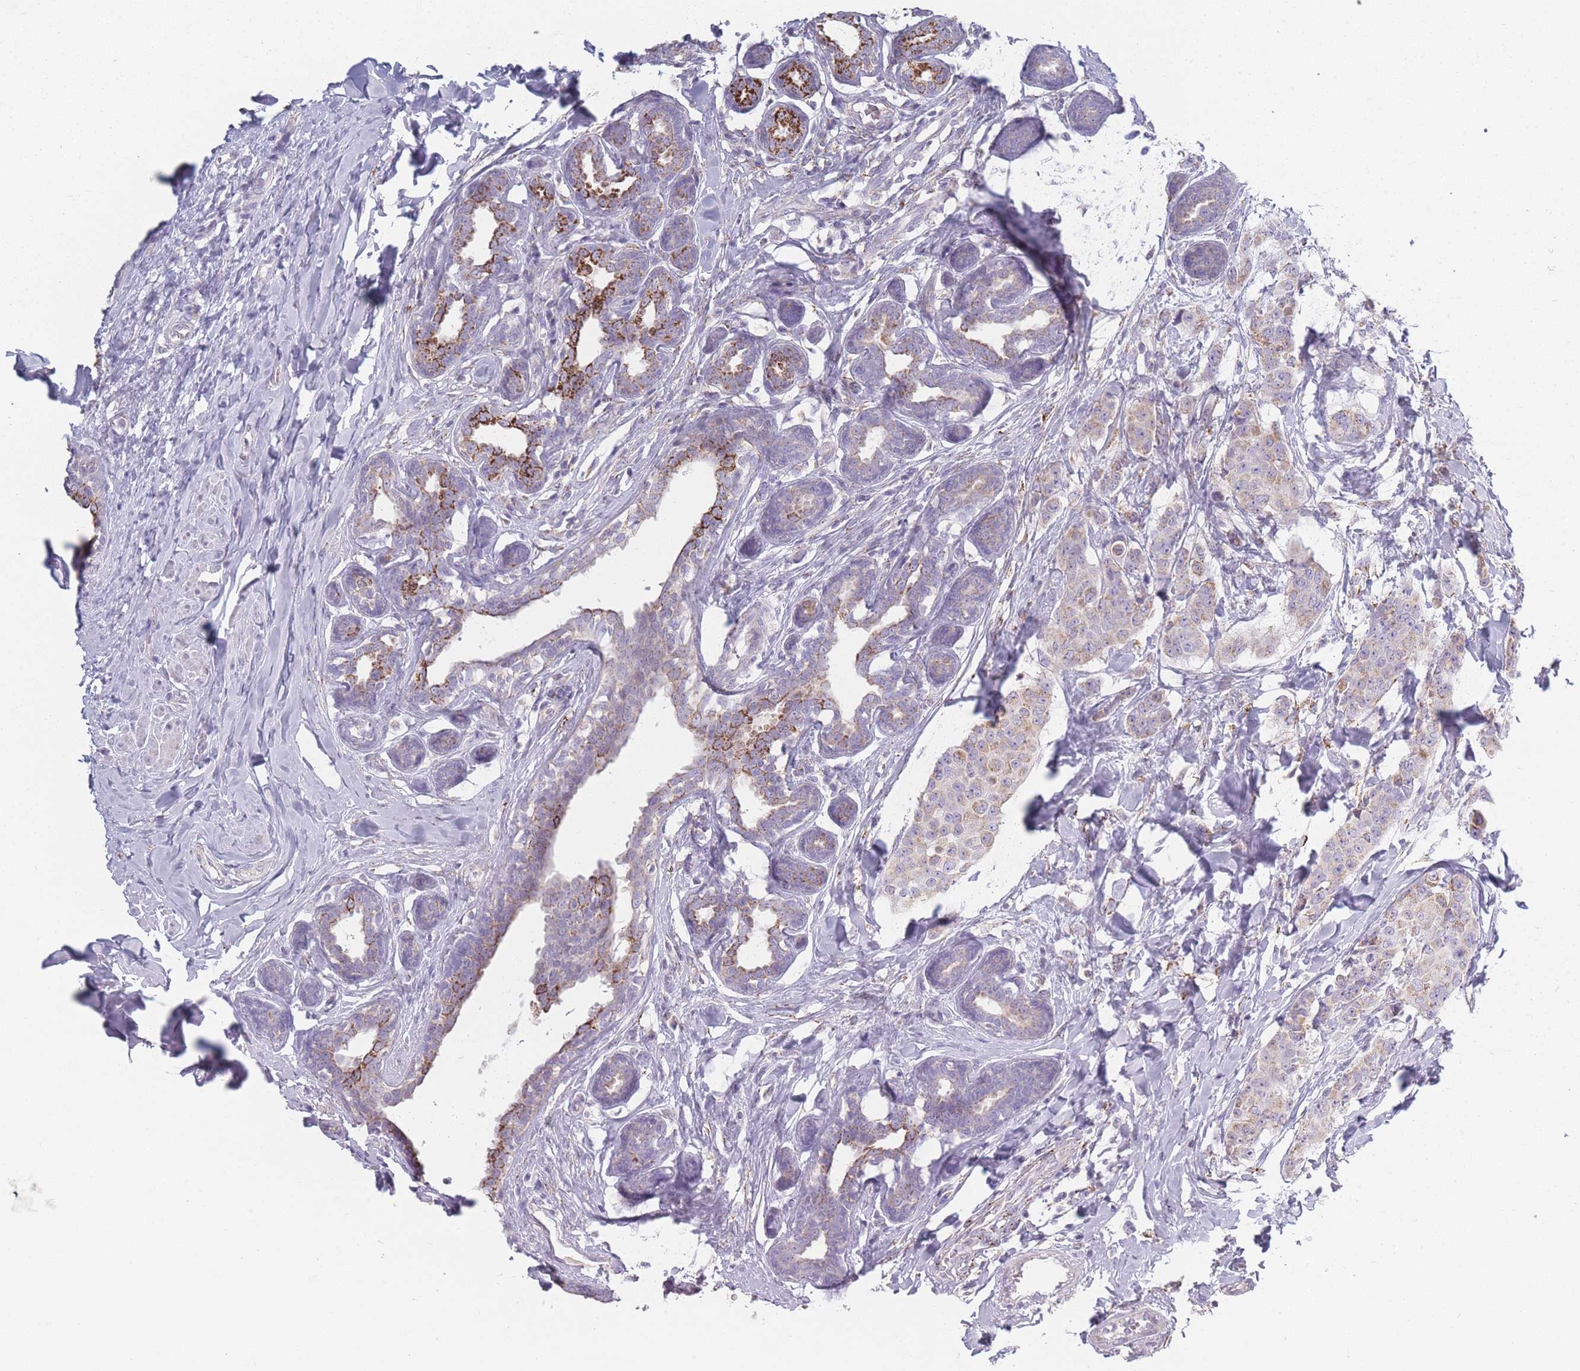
{"staining": {"intensity": "weak", "quantity": "<25%", "location": "cytoplasmic/membranous"}, "tissue": "breast cancer", "cell_type": "Tumor cells", "image_type": "cancer", "snomed": [{"axis": "morphology", "description": "Duct carcinoma"}, {"axis": "topography", "description": "Breast"}], "caption": "Immunohistochemistry histopathology image of neoplastic tissue: breast infiltrating ductal carcinoma stained with DAB displays no significant protein staining in tumor cells.", "gene": "PEX11B", "patient": {"sex": "female", "age": 40}}